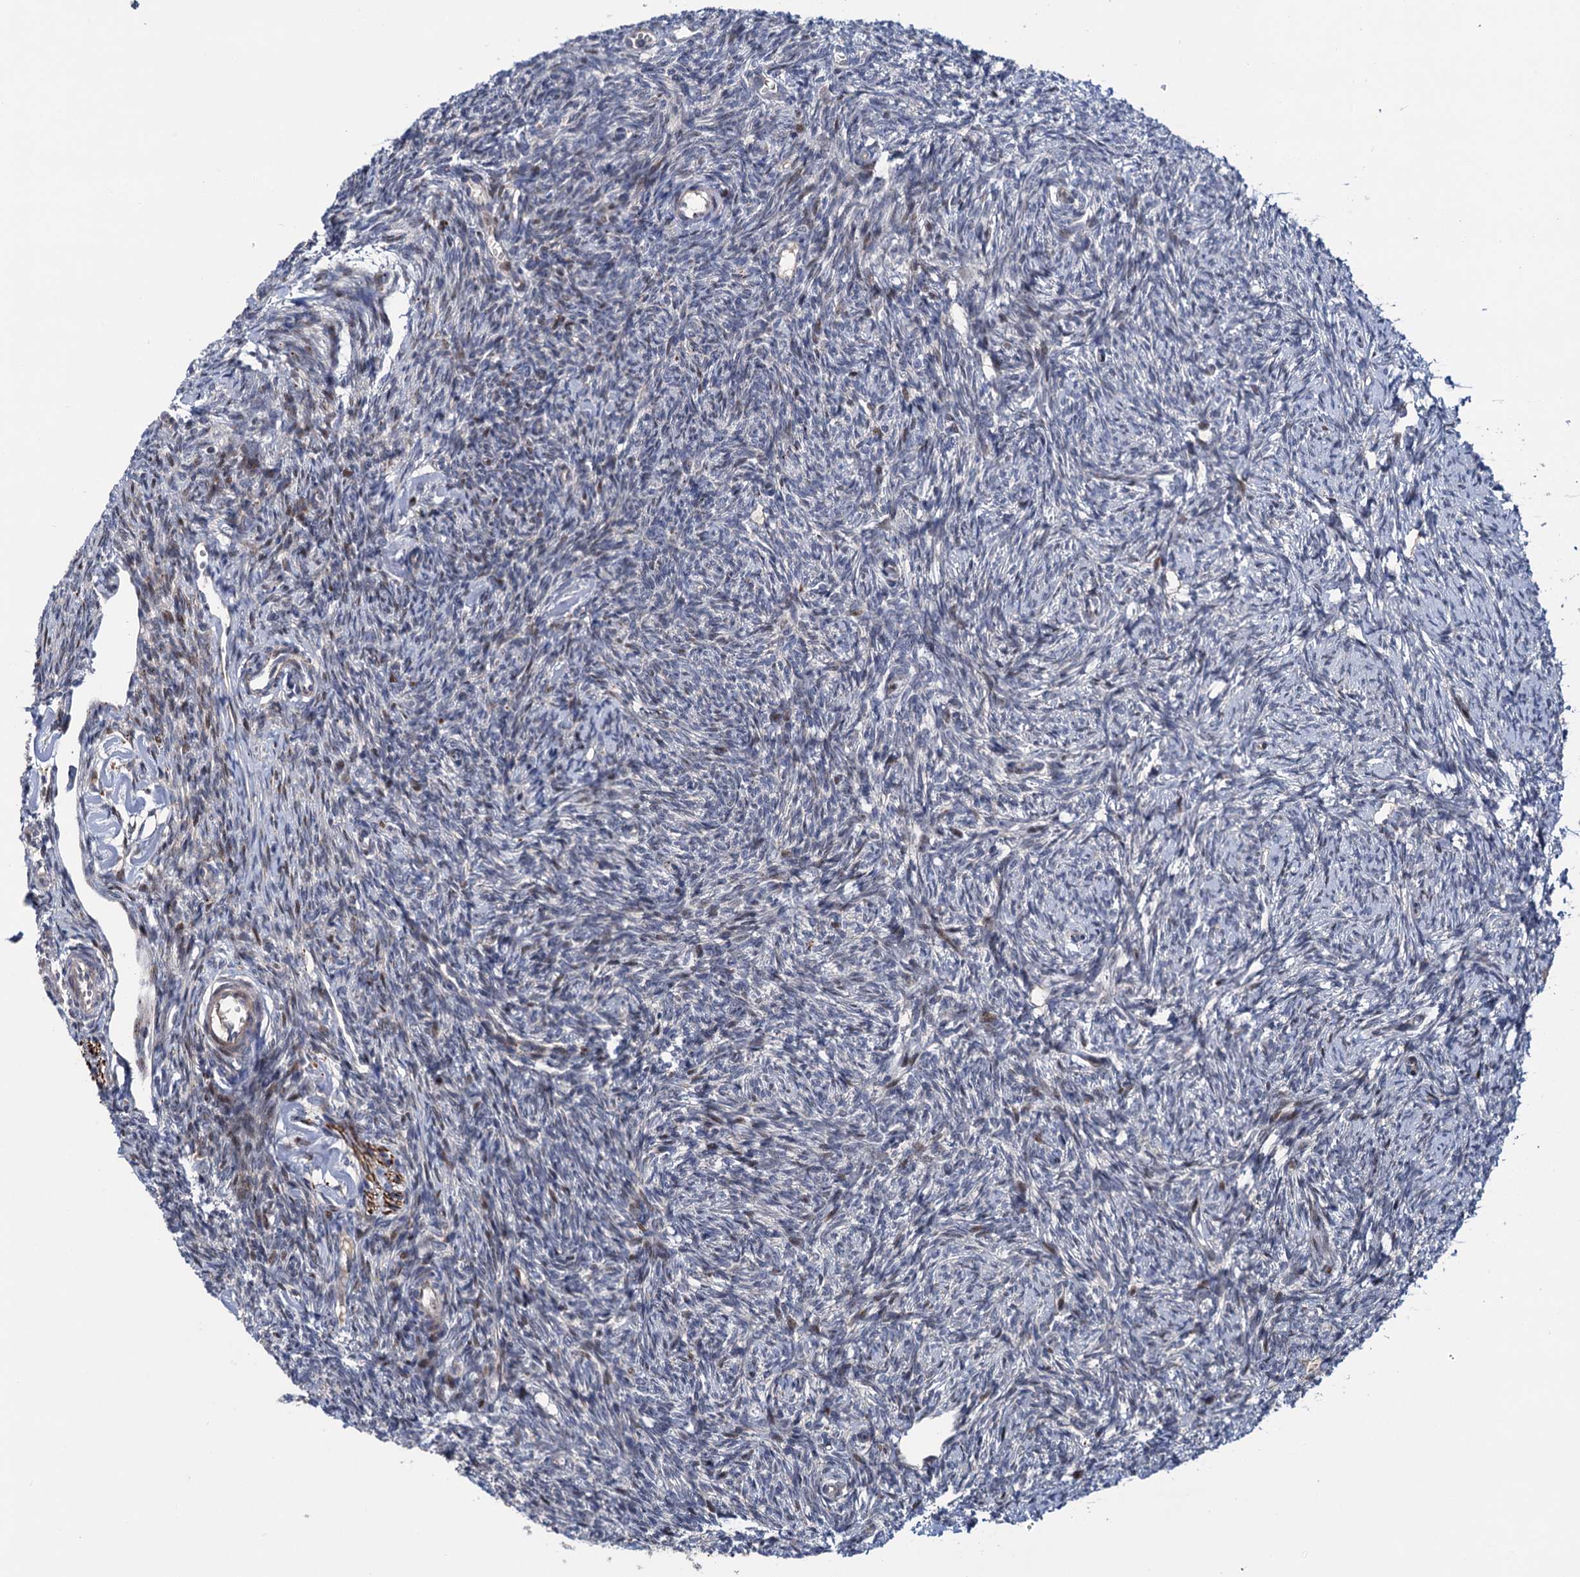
{"staining": {"intensity": "weak", "quantity": "25%-75%", "location": "cytoplasmic/membranous"}, "tissue": "ovary", "cell_type": "Follicle cells", "image_type": "normal", "snomed": [{"axis": "morphology", "description": "Normal tissue, NOS"}, {"axis": "morphology", "description": "Cyst, NOS"}, {"axis": "topography", "description": "Ovary"}], "caption": "Immunohistochemical staining of benign ovary demonstrates low levels of weak cytoplasmic/membranous expression in approximately 25%-75% of follicle cells.", "gene": "UBR1", "patient": {"sex": "female", "age": 33}}